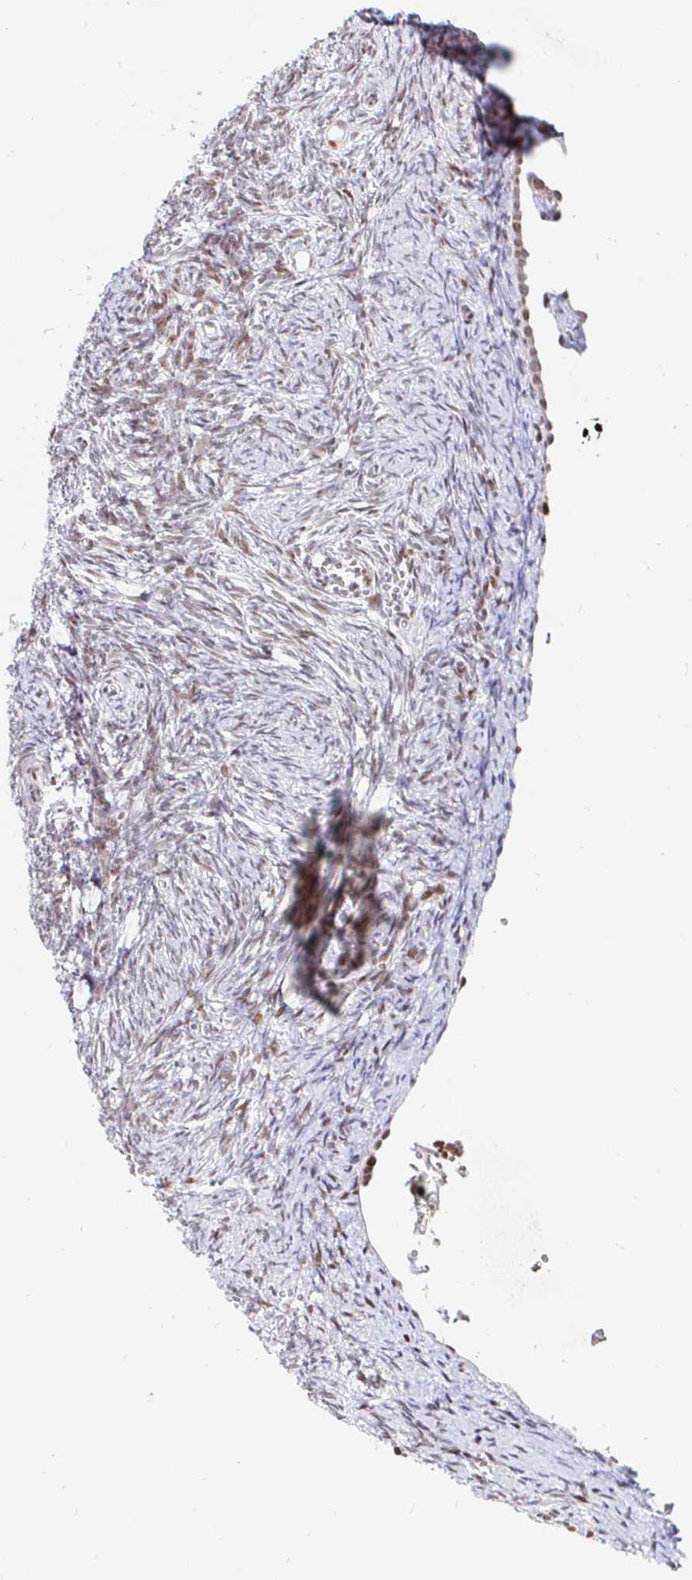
{"staining": {"intensity": "weak", "quantity": ">75%", "location": "nuclear"}, "tissue": "ovary", "cell_type": "Follicle cells", "image_type": "normal", "snomed": [{"axis": "morphology", "description": "Normal tissue, NOS"}, {"axis": "topography", "description": "Ovary"}], "caption": "A brown stain shows weak nuclear positivity of a protein in follicle cells of unremarkable human ovary.", "gene": "HOXC10", "patient": {"sex": "female", "age": 41}}